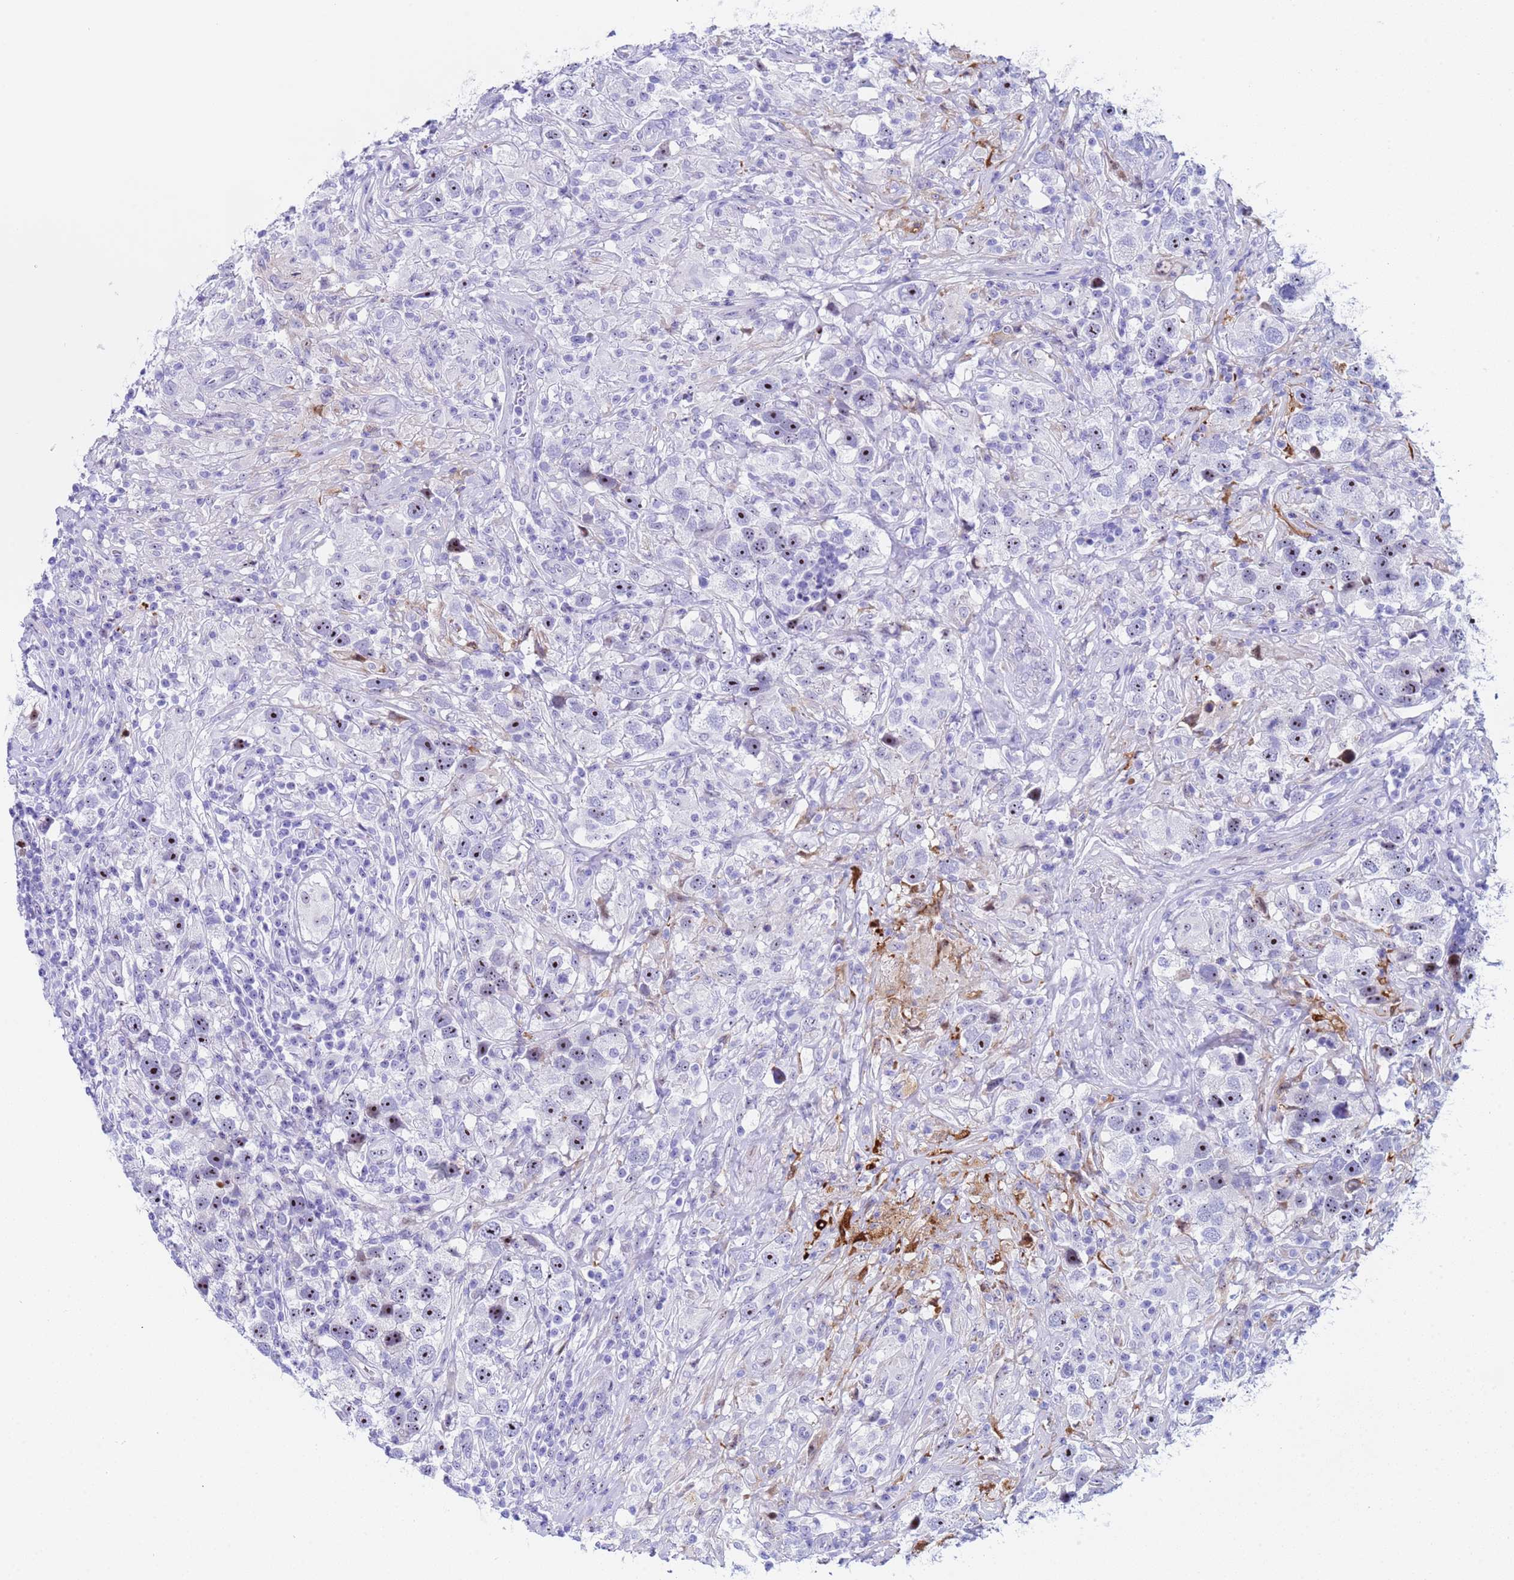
{"staining": {"intensity": "moderate", "quantity": "<25%", "location": "nuclear"}, "tissue": "testis cancer", "cell_type": "Tumor cells", "image_type": "cancer", "snomed": [{"axis": "morphology", "description": "Seminoma, NOS"}, {"axis": "topography", "description": "Testis"}], "caption": "IHC histopathology image of neoplastic tissue: human testis seminoma stained using immunohistochemistry (IHC) reveals low levels of moderate protein expression localized specifically in the nuclear of tumor cells, appearing as a nuclear brown color.", "gene": "POP5", "patient": {"sex": "male", "age": 49}}